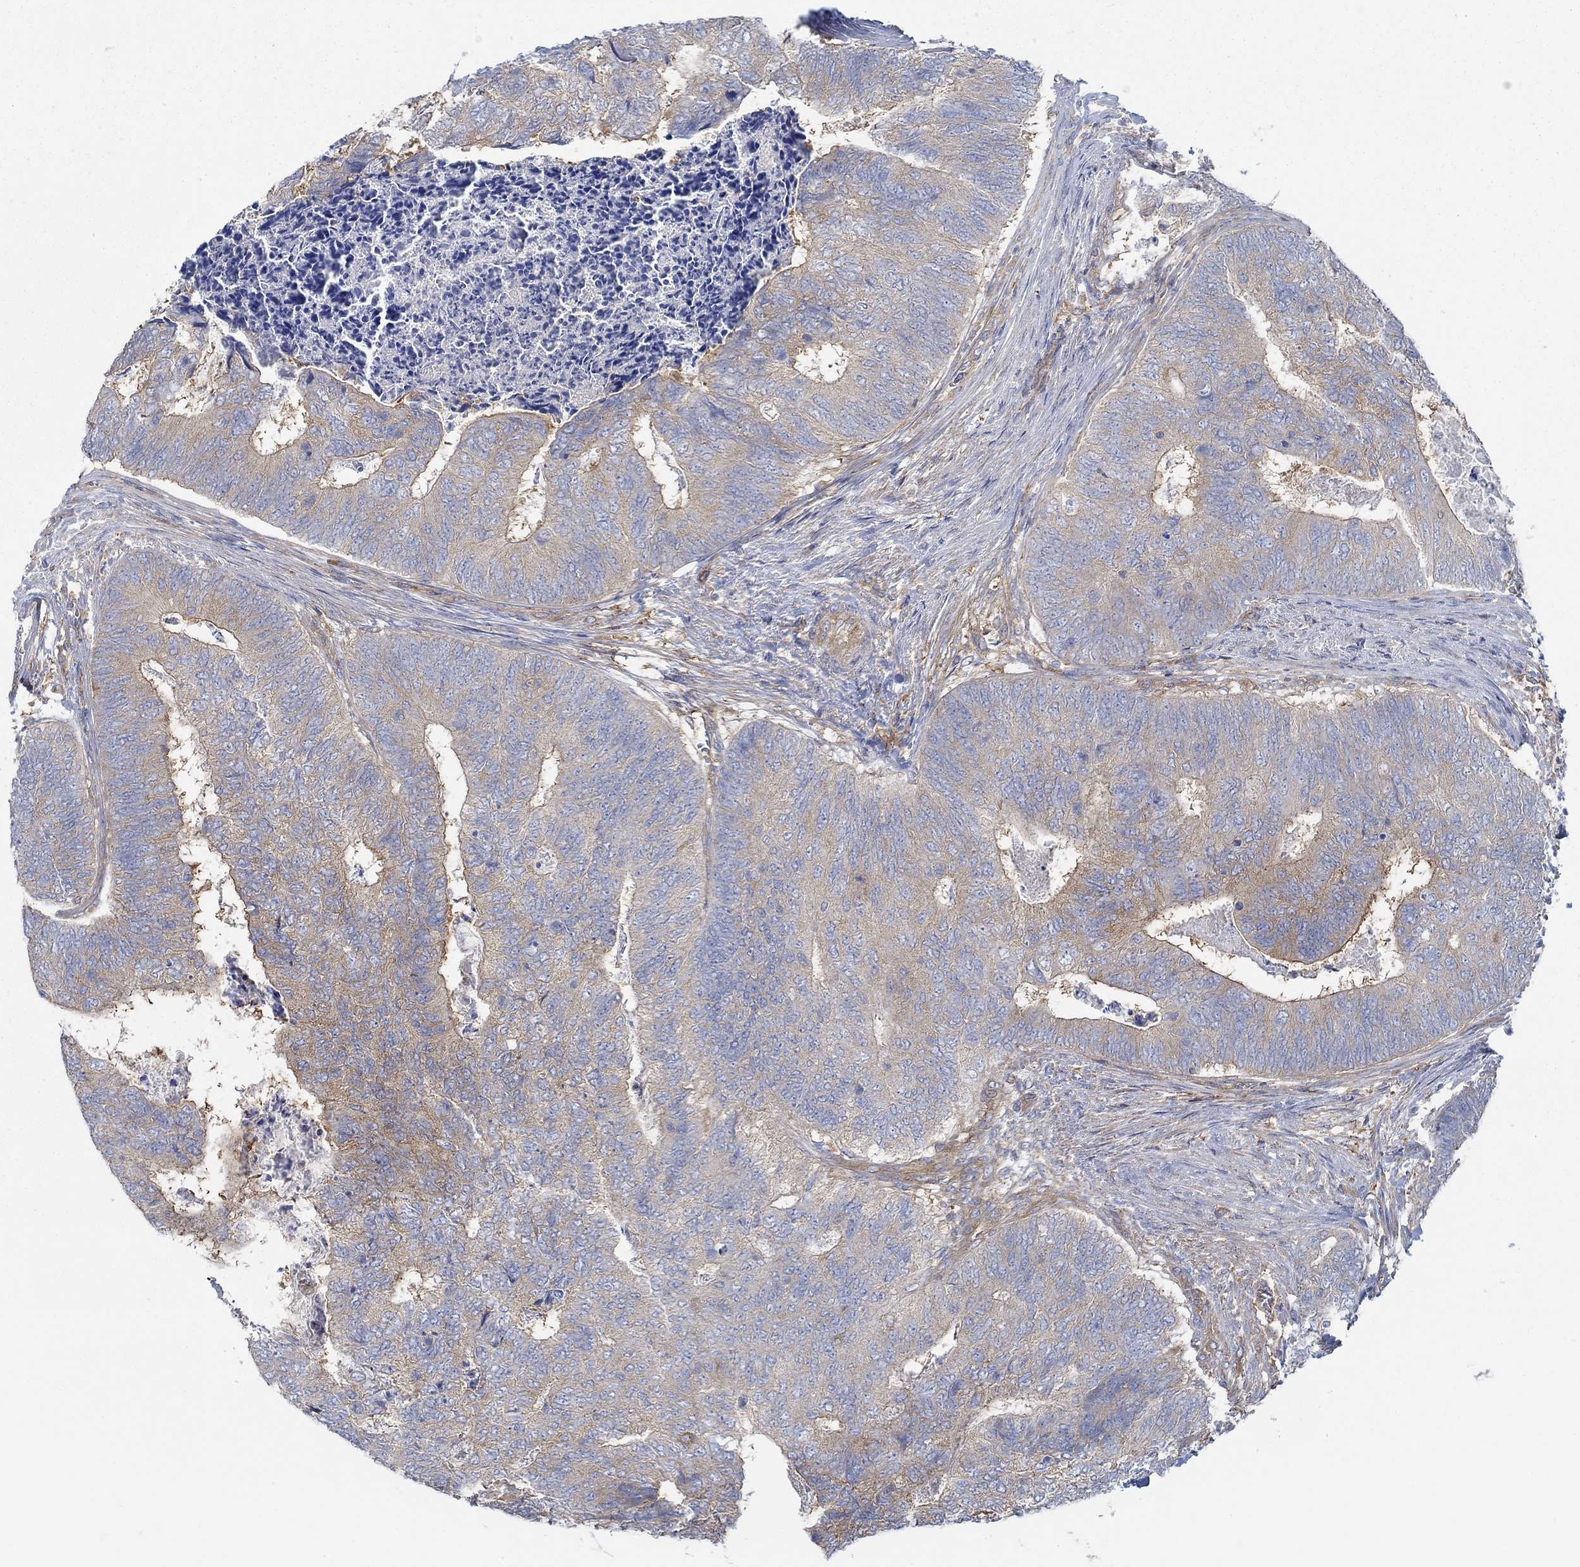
{"staining": {"intensity": "moderate", "quantity": "<25%", "location": "cytoplasmic/membranous"}, "tissue": "colorectal cancer", "cell_type": "Tumor cells", "image_type": "cancer", "snomed": [{"axis": "morphology", "description": "Adenocarcinoma, NOS"}, {"axis": "topography", "description": "Colon"}], "caption": "Colorectal cancer (adenocarcinoma) stained for a protein (brown) demonstrates moderate cytoplasmic/membranous positive staining in approximately <25% of tumor cells.", "gene": "SPAG9", "patient": {"sex": "female", "age": 67}}